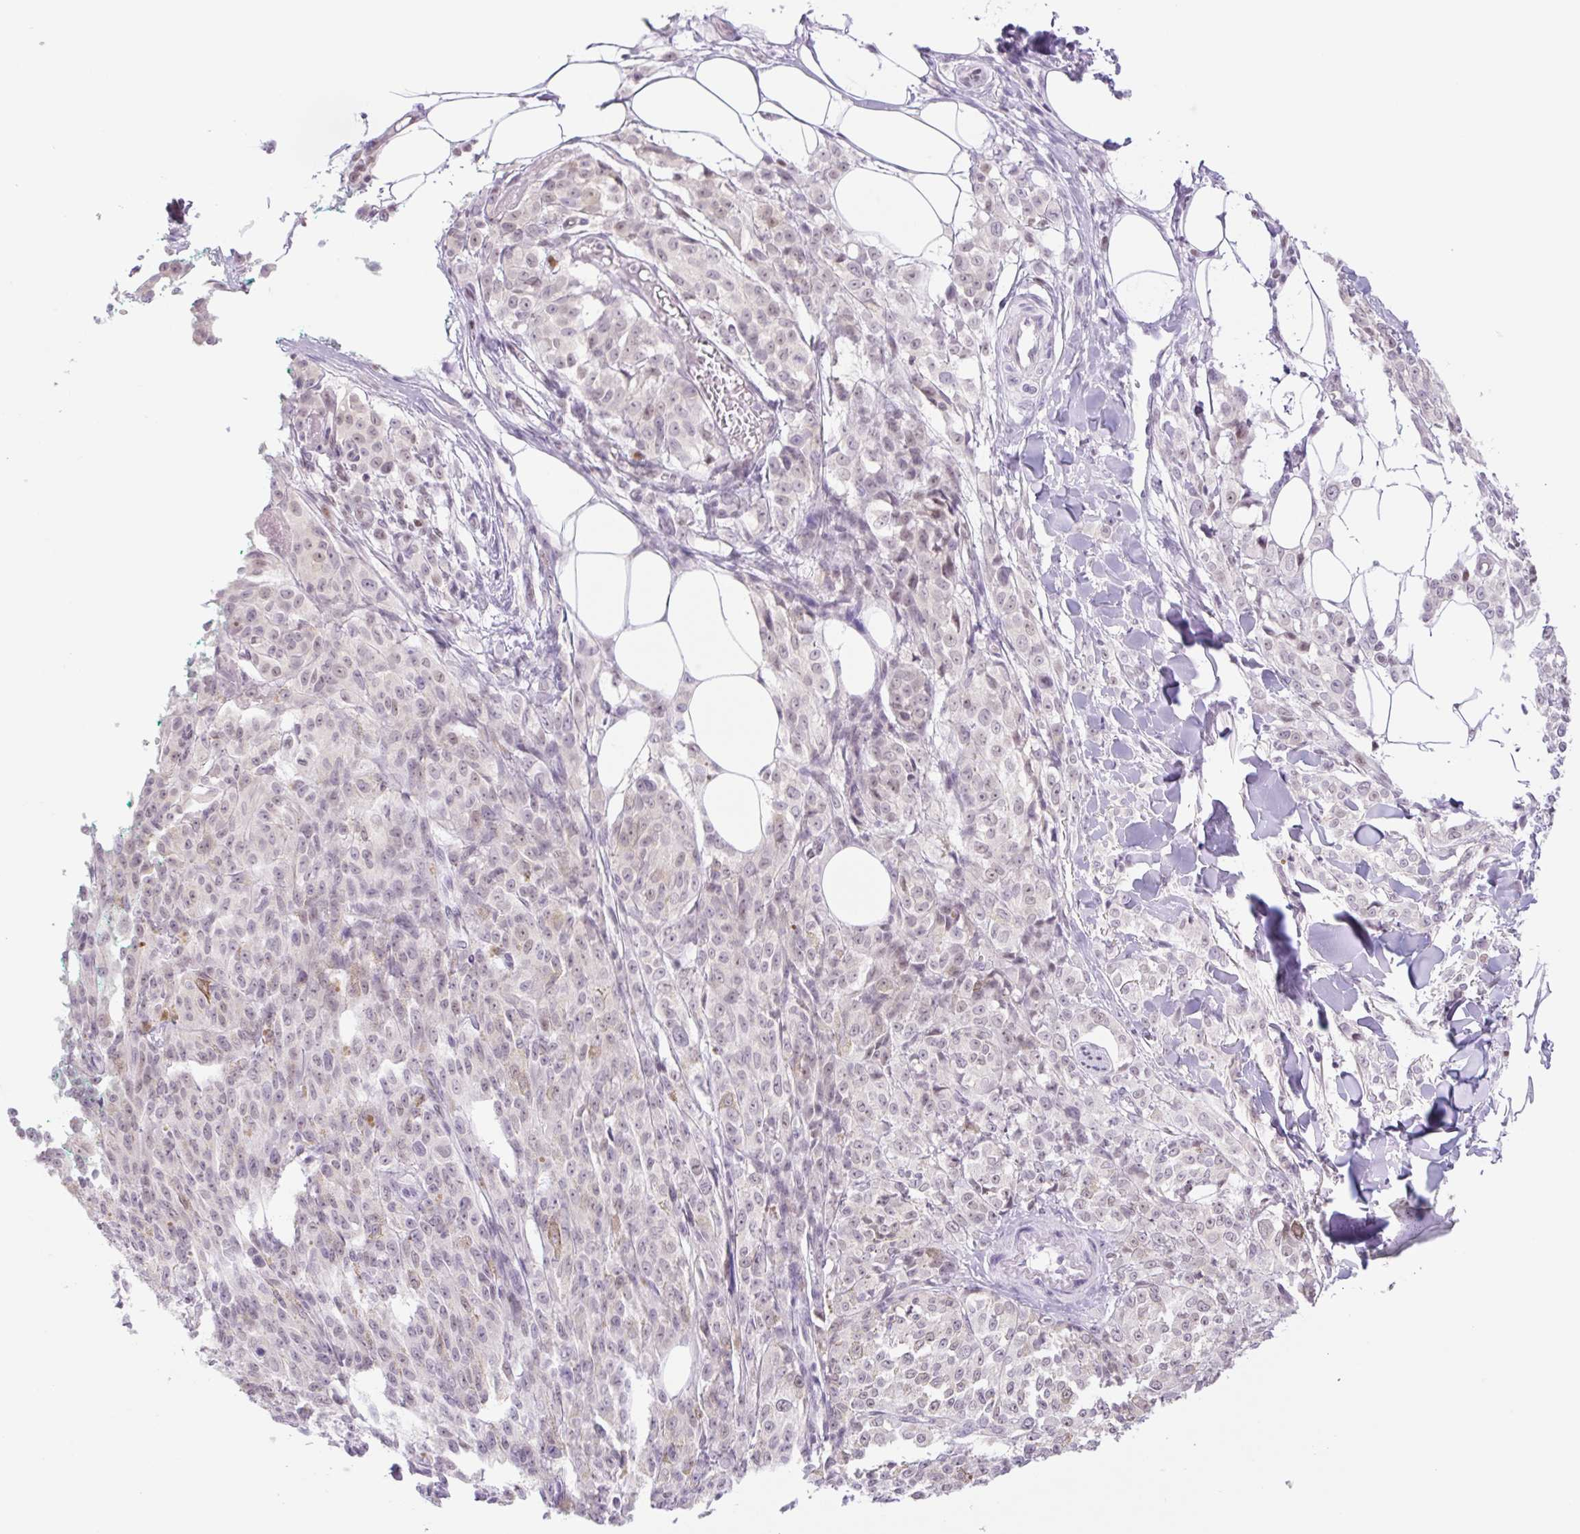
{"staining": {"intensity": "weak", "quantity": "<25%", "location": "nuclear"}, "tissue": "melanoma", "cell_type": "Tumor cells", "image_type": "cancer", "snomed": [{"axis": "morphology", "description": "Malignant melanoma, NOS"}, {"axis": "topography", "description": "Skin"}], "caption": "Photomicrograph shows no protein staining in tumor cells of malignant melanoma tissue. (DAB immunohistochemistry (IHC) visualized using brightfield microscopy, high magnification).", "gene": "TLE3", "patient": {"sex": "female", "age": 52}}